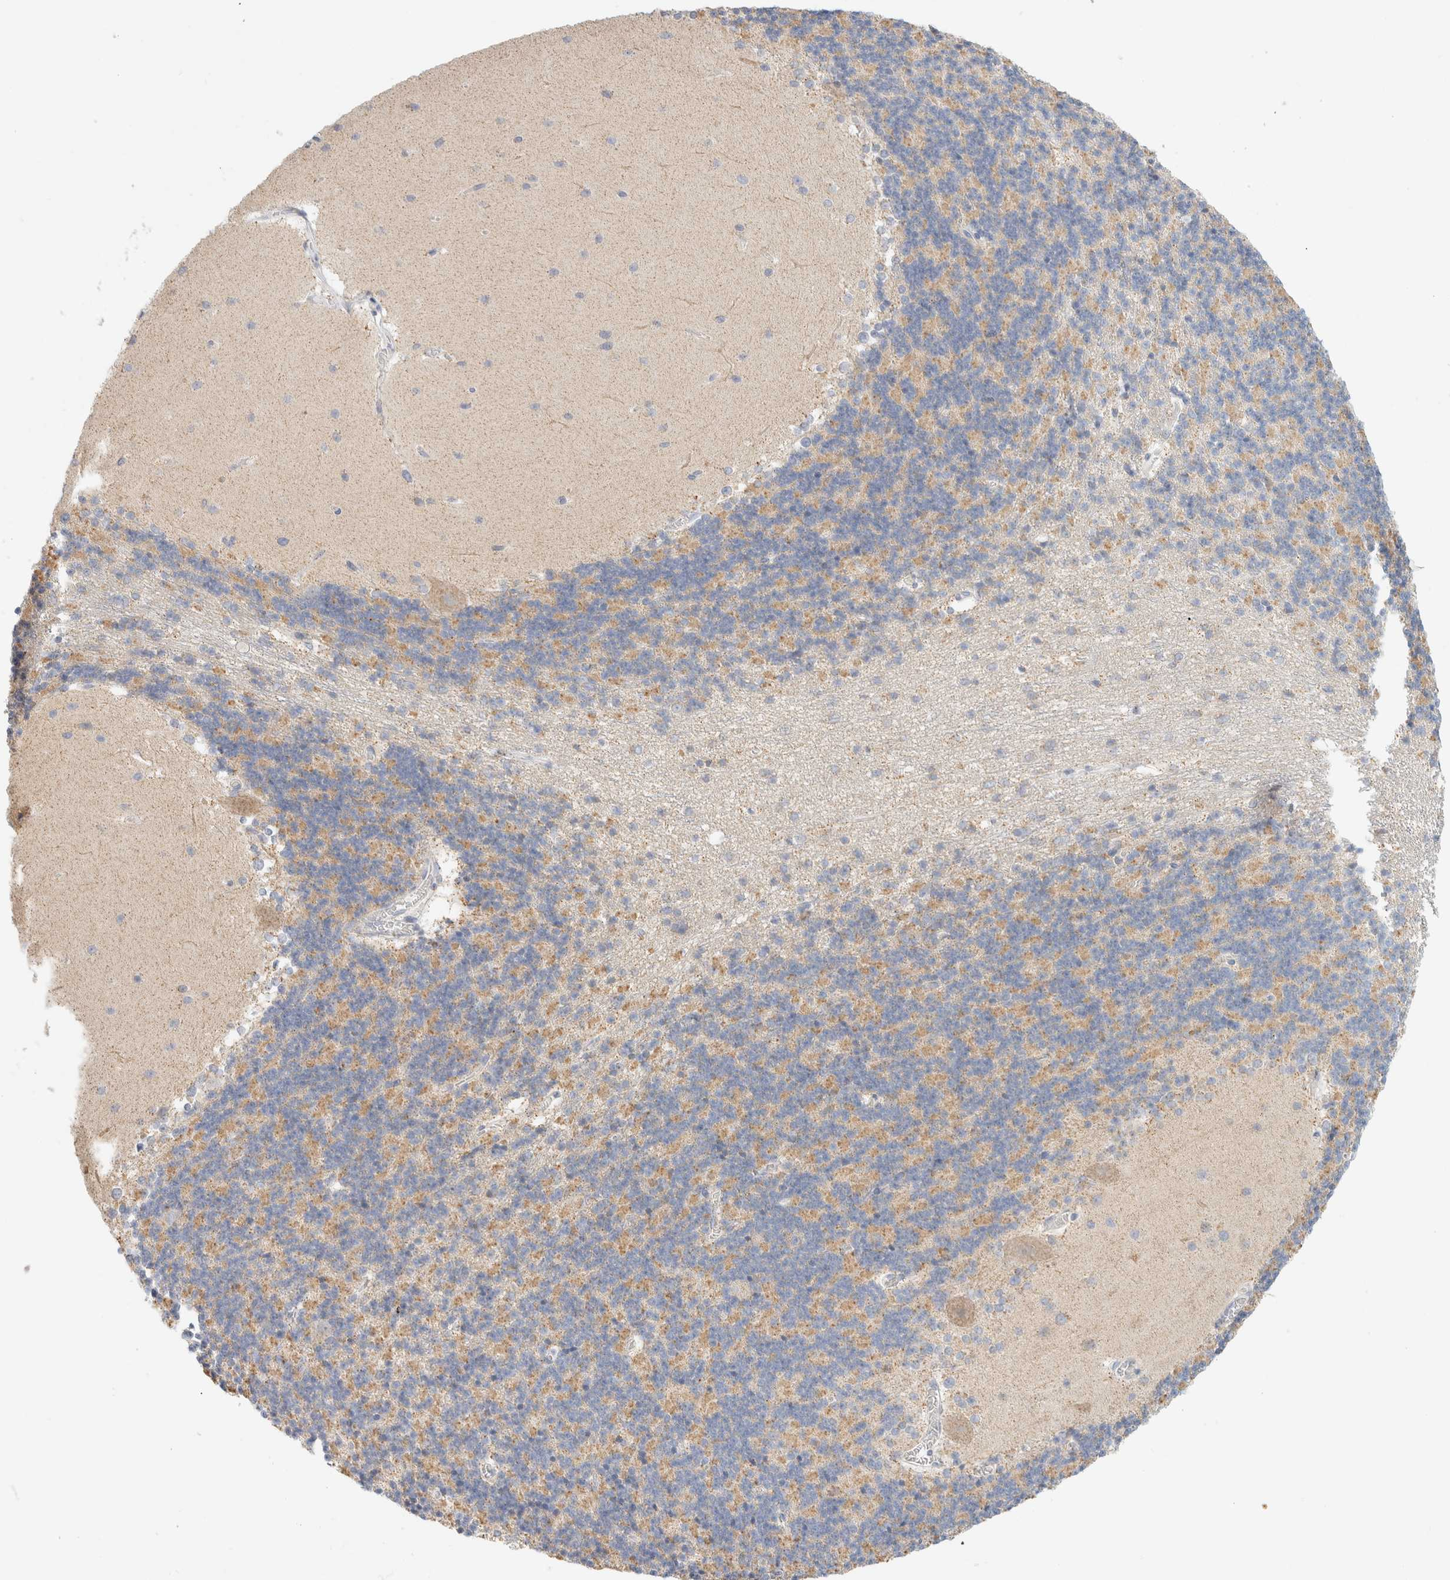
{"staining": {"intensity": "weak", "quantity": ">75%", "location": "cytoplasmic/membranous"}, "tissue": "cerebellum", "cell_type": "Cells in granular layer", "image_type": "normal", "snomed": [{"axis": "morphology", "description": "Normal tissue, NOS"}, {"axis": "topography", "description": "Cerebellum"}], "caption": "Brown immunohistochemical staining in benign human cerebellum displays weak cytoplasmic/membranous expression in approximately >75% of cells in granular layer.", "gene": "HDHD3", "patient": {"sex": "female", "age": 19}}